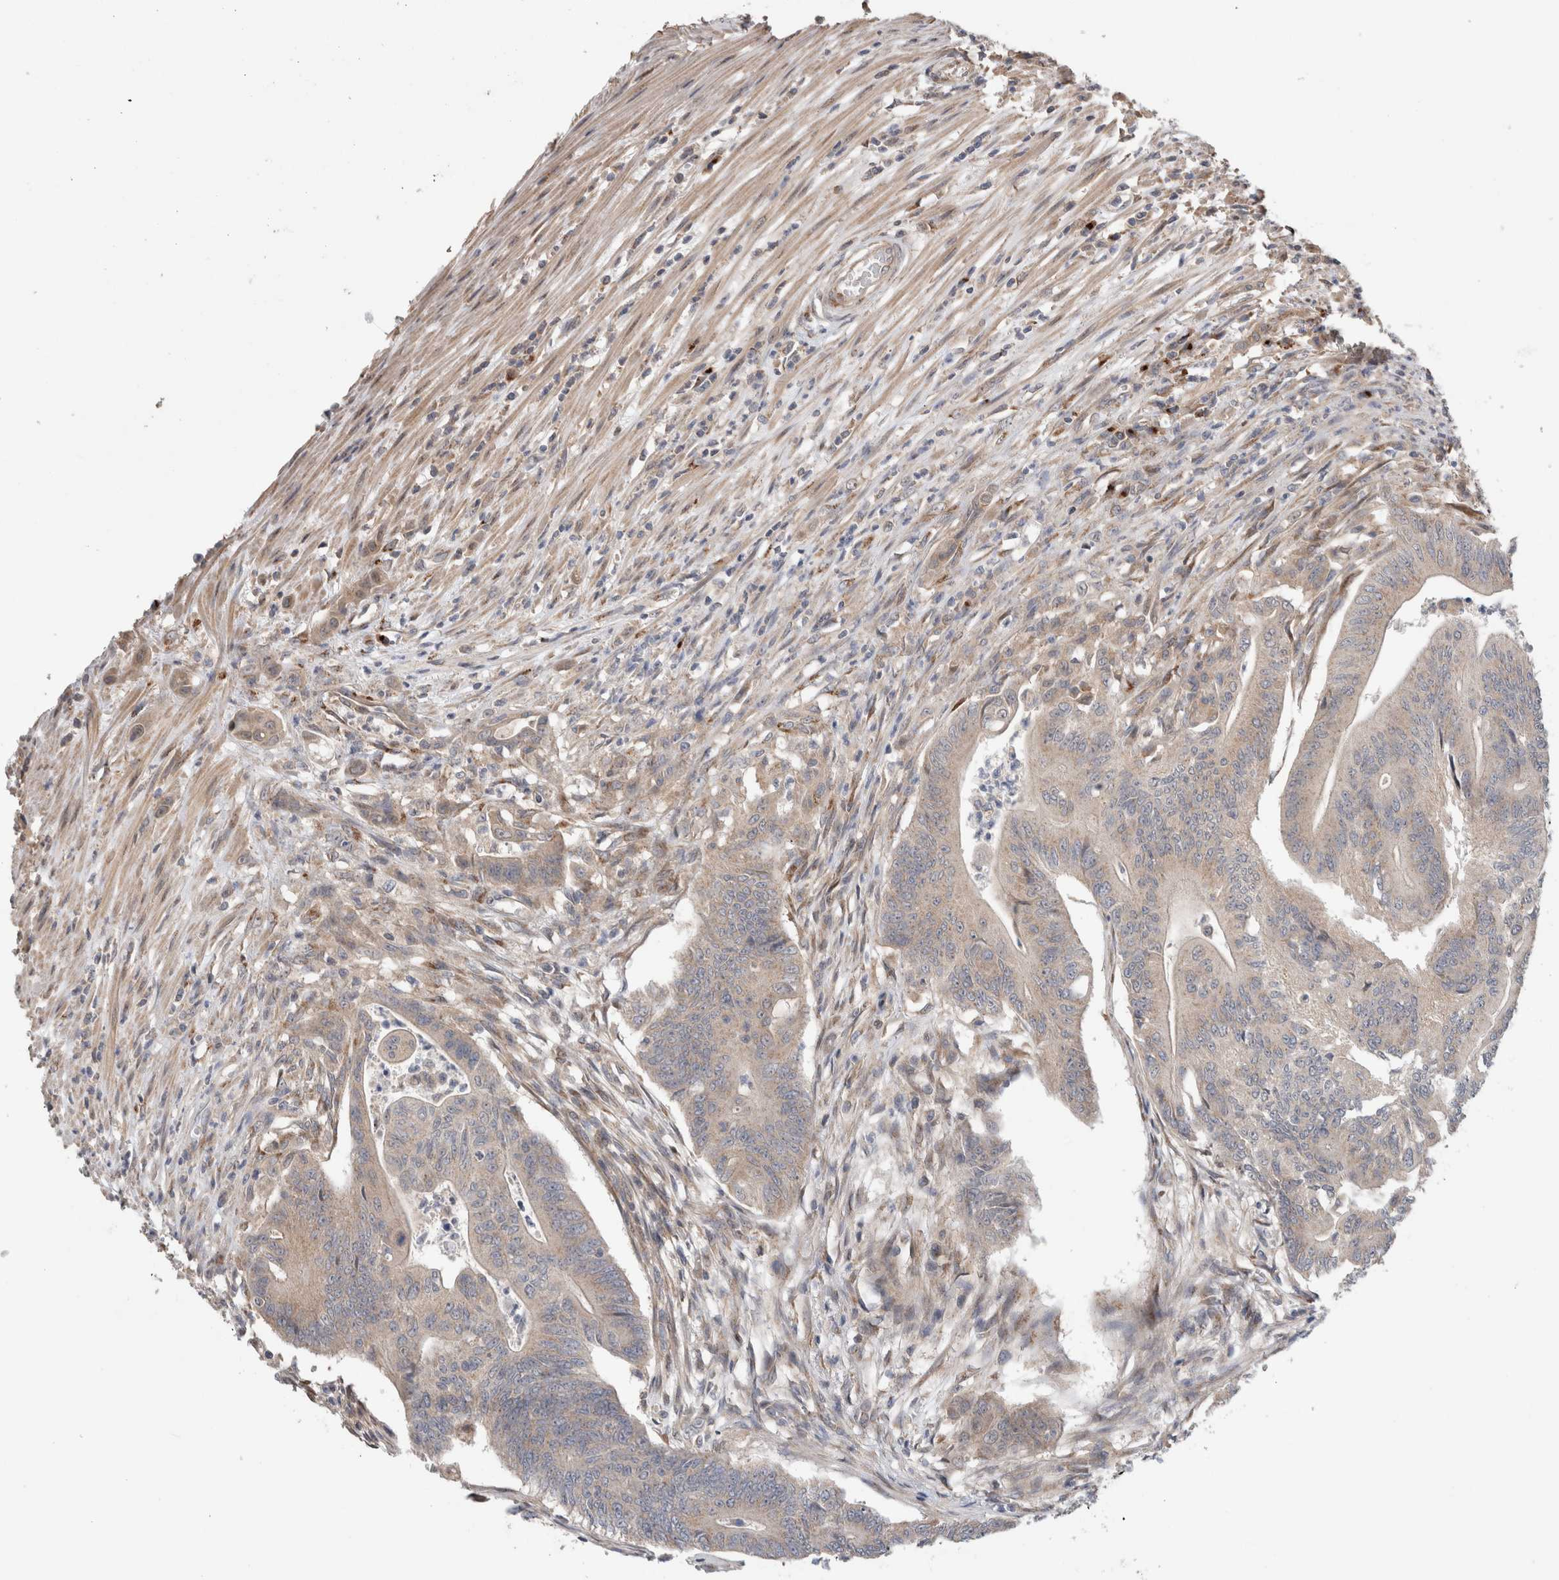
{"staining": {"intensity": "weak", "quantity": "<25%", "location": "cytoplasmic/membranous"}, "tissue": "colorectal cancer", "cell_type": "Tumor cells", "image_type": "cancer", "snomed": [{"axis": "morphology", "description": "Adenoma, NOS"}, {"axis": "morphology", "description": "Adenocarcinoma, NOS"}, {"axis": "topography", "description": "Colon"}], "caption": "Tumor cells are negative for brown protein staining in colorectal cancer.", "gene": "TRIM5", "patient": {"sex": "male", "age": 79}}